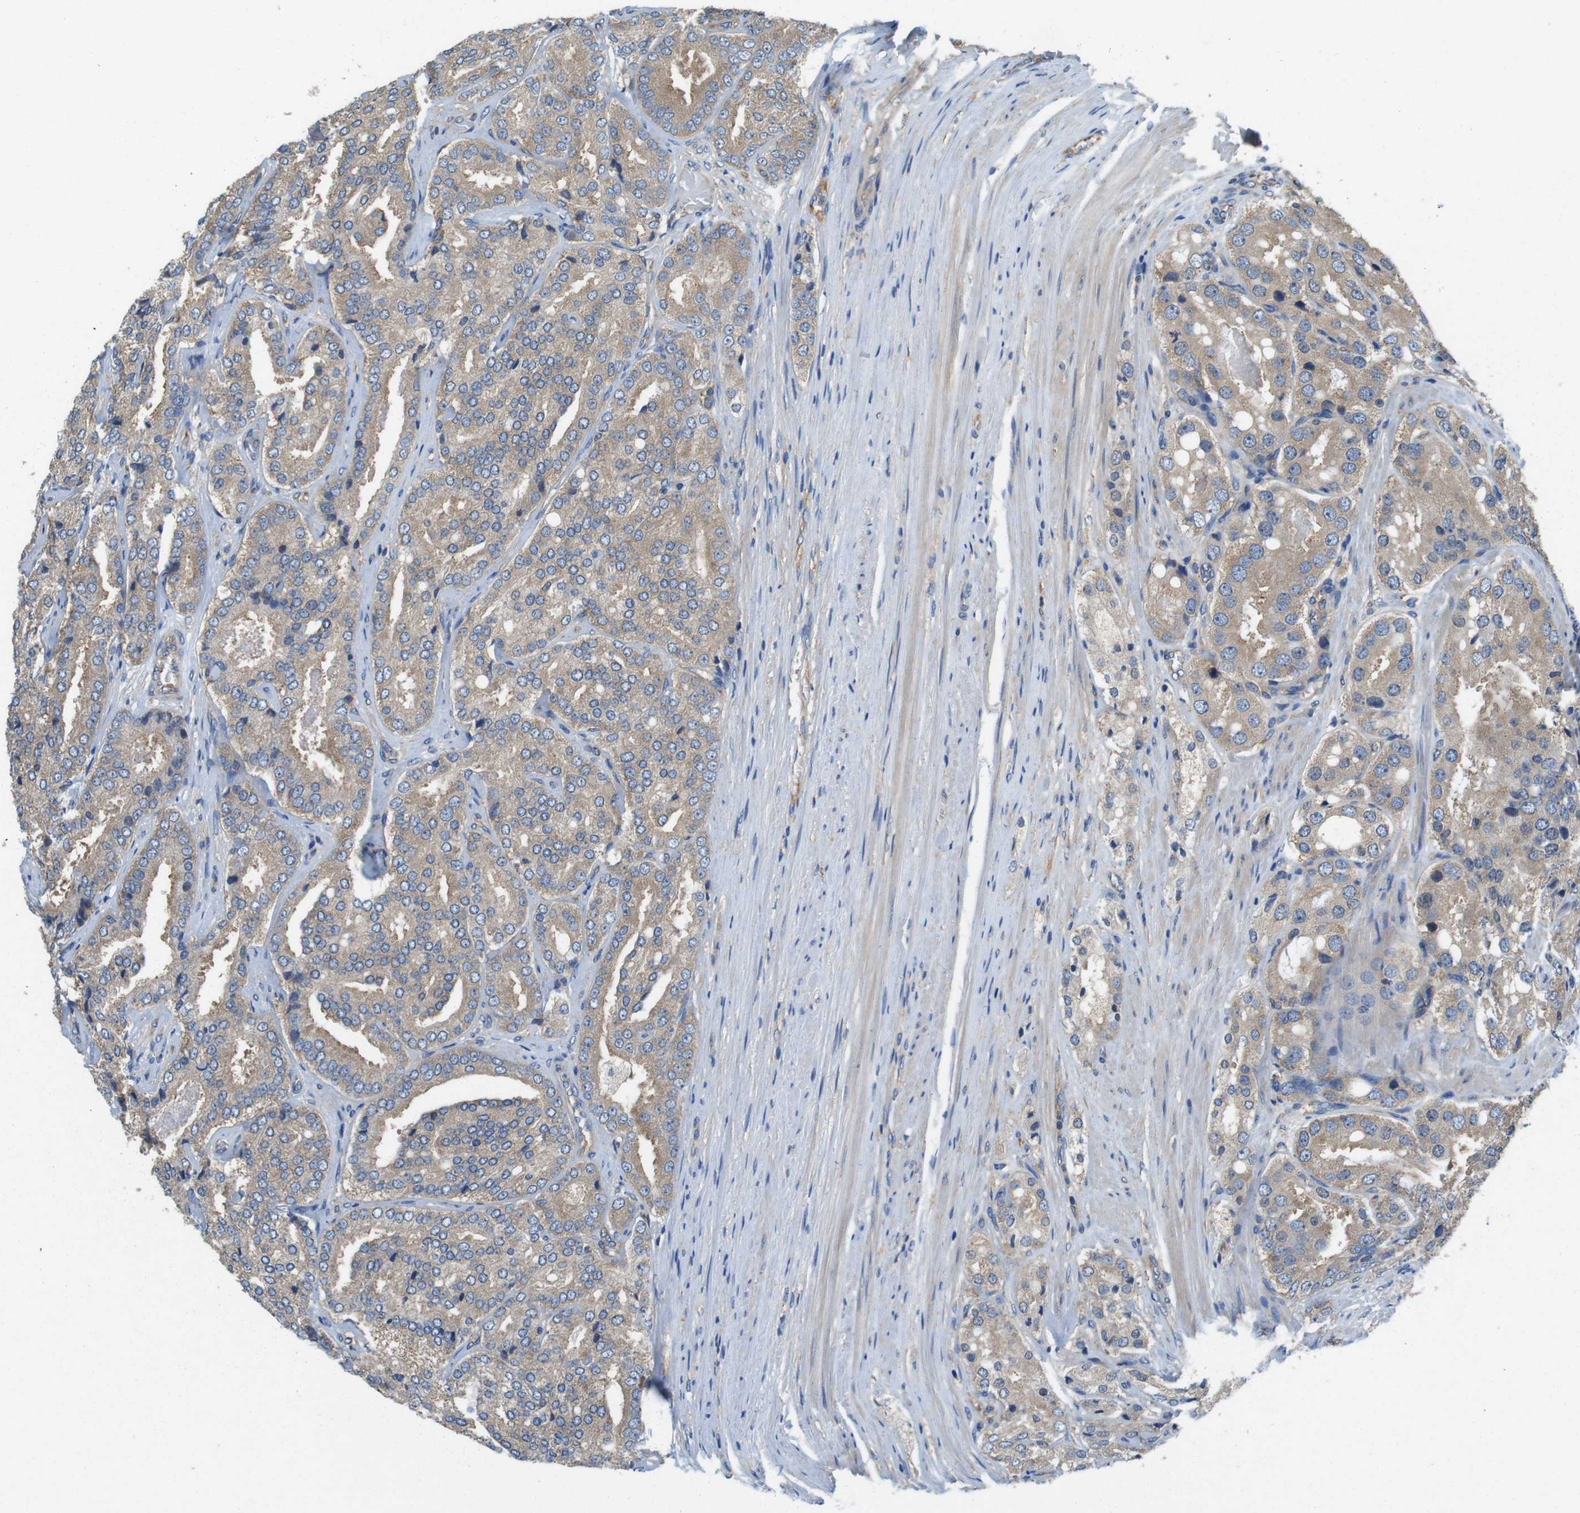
{"staining": {"intensity": "weak", "quantity": ">75%", "location": "cytoplasmic/membranous"}, "tissue": "prostate cancer", "cell_type": "Tumor cells", "image_type": "cancer", "snomed": [{"axis": "morphology", "description": "Adenocarcinoma, High grade"}, {"axis": "topography", "description": "Prostate"}], "caption": "Immunohistochemistry (IHC) of prostate cancer (adenocarcinoma (high-grade)) demonstrates low levels of weak cytoplasmic/membranous staining in about >75% of tumor cells.", "gene": "DCTN1", "patient": {"sex": "male", "age": 65}}